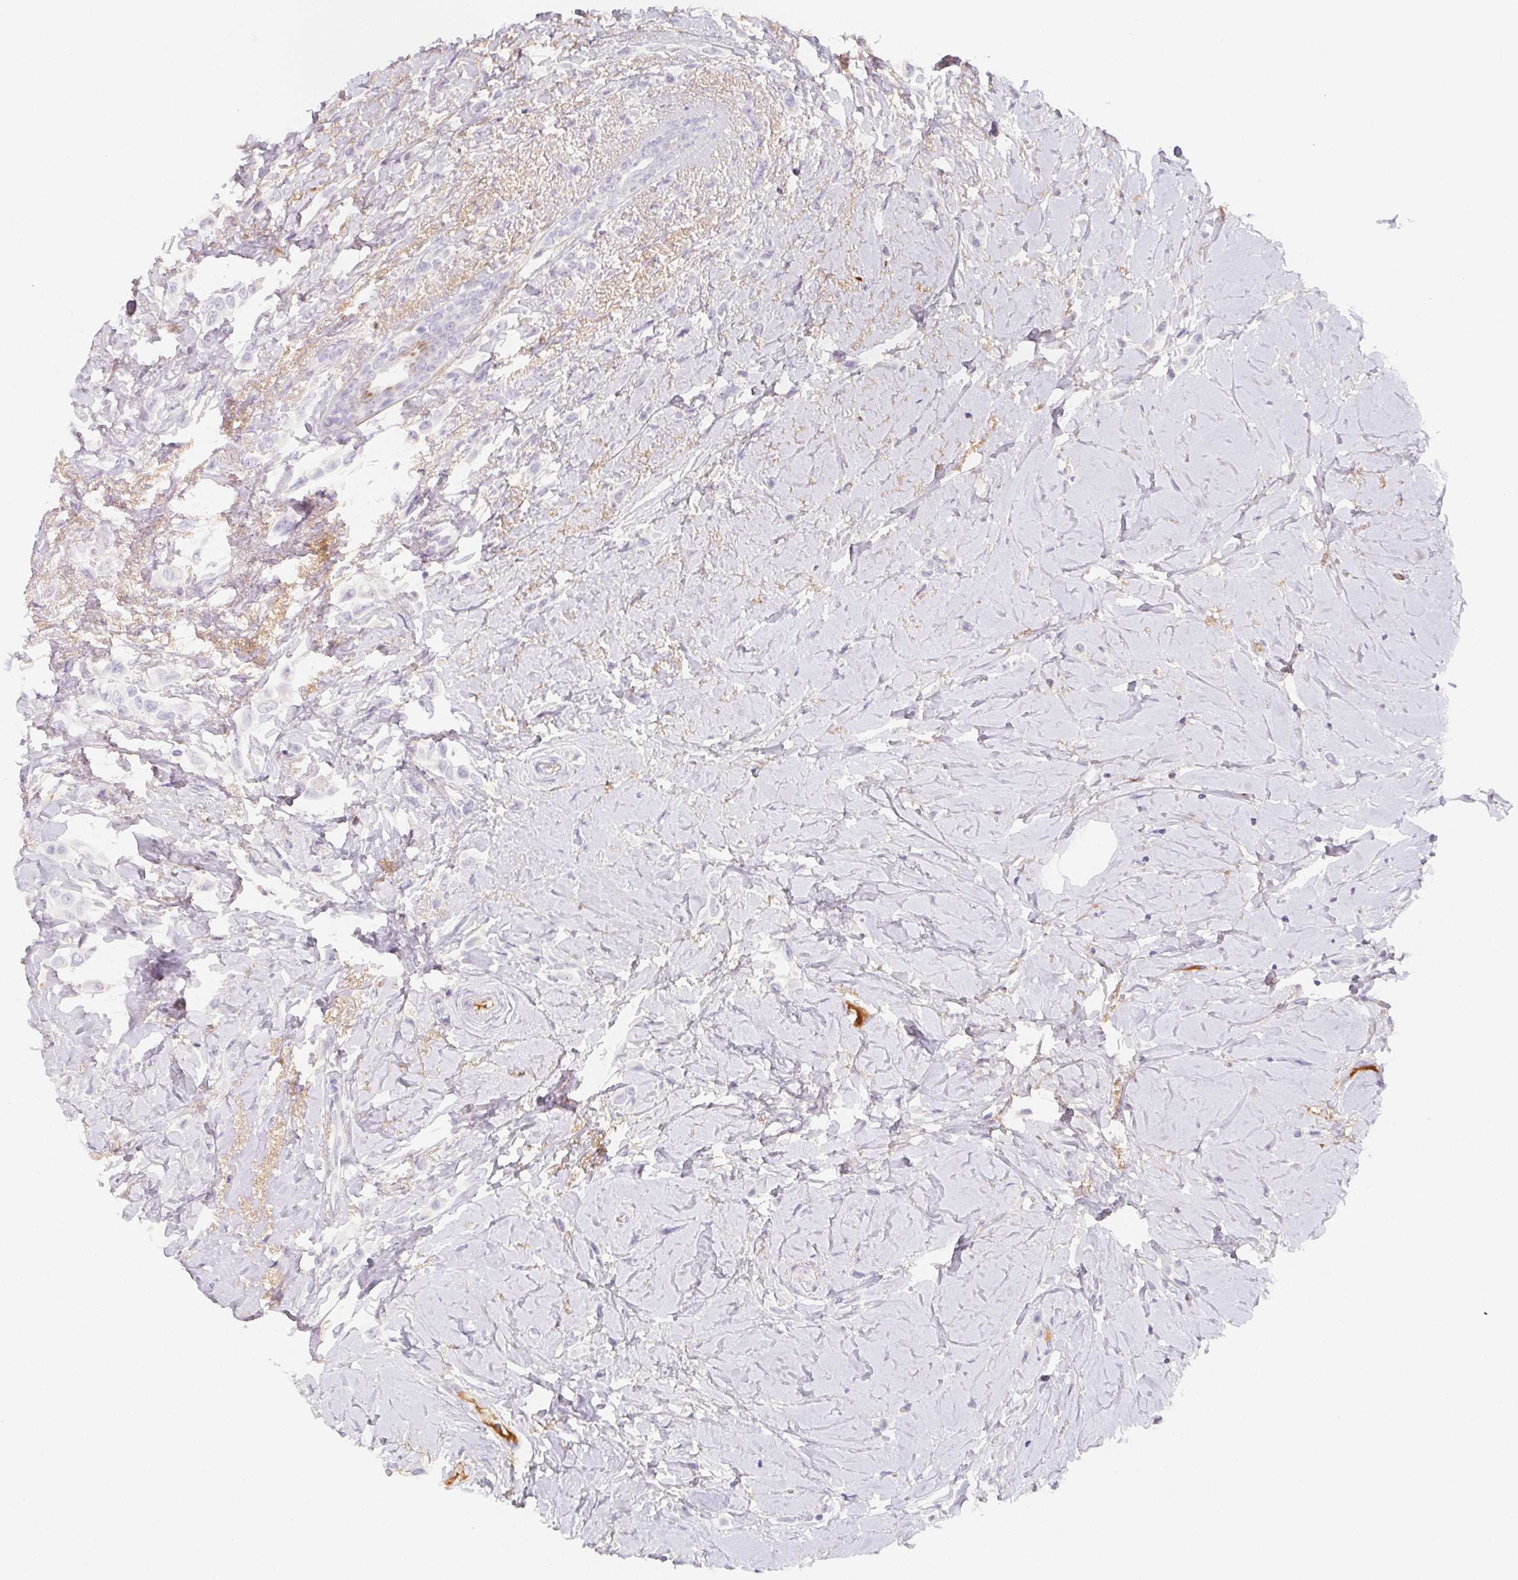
{"staining": {"intensity": "negative", "quantity": "none", "location": "none"}, "tissue": "breast cancer", "cell_type": "Tumor cells", "image_type": "cancer", "snomed": [{"axis": "morphology", "description": "Lobular carcinoma"}, {"axis": "topography", "description": "Breast"}], "caption": "A high-resolution image shows IHC staining of breast cancer (lobular carcinoma), which reveals no significant positivity in tumor cells.", "gene": "ITIH2", "patient": {"sex": "female", "age": 66}}